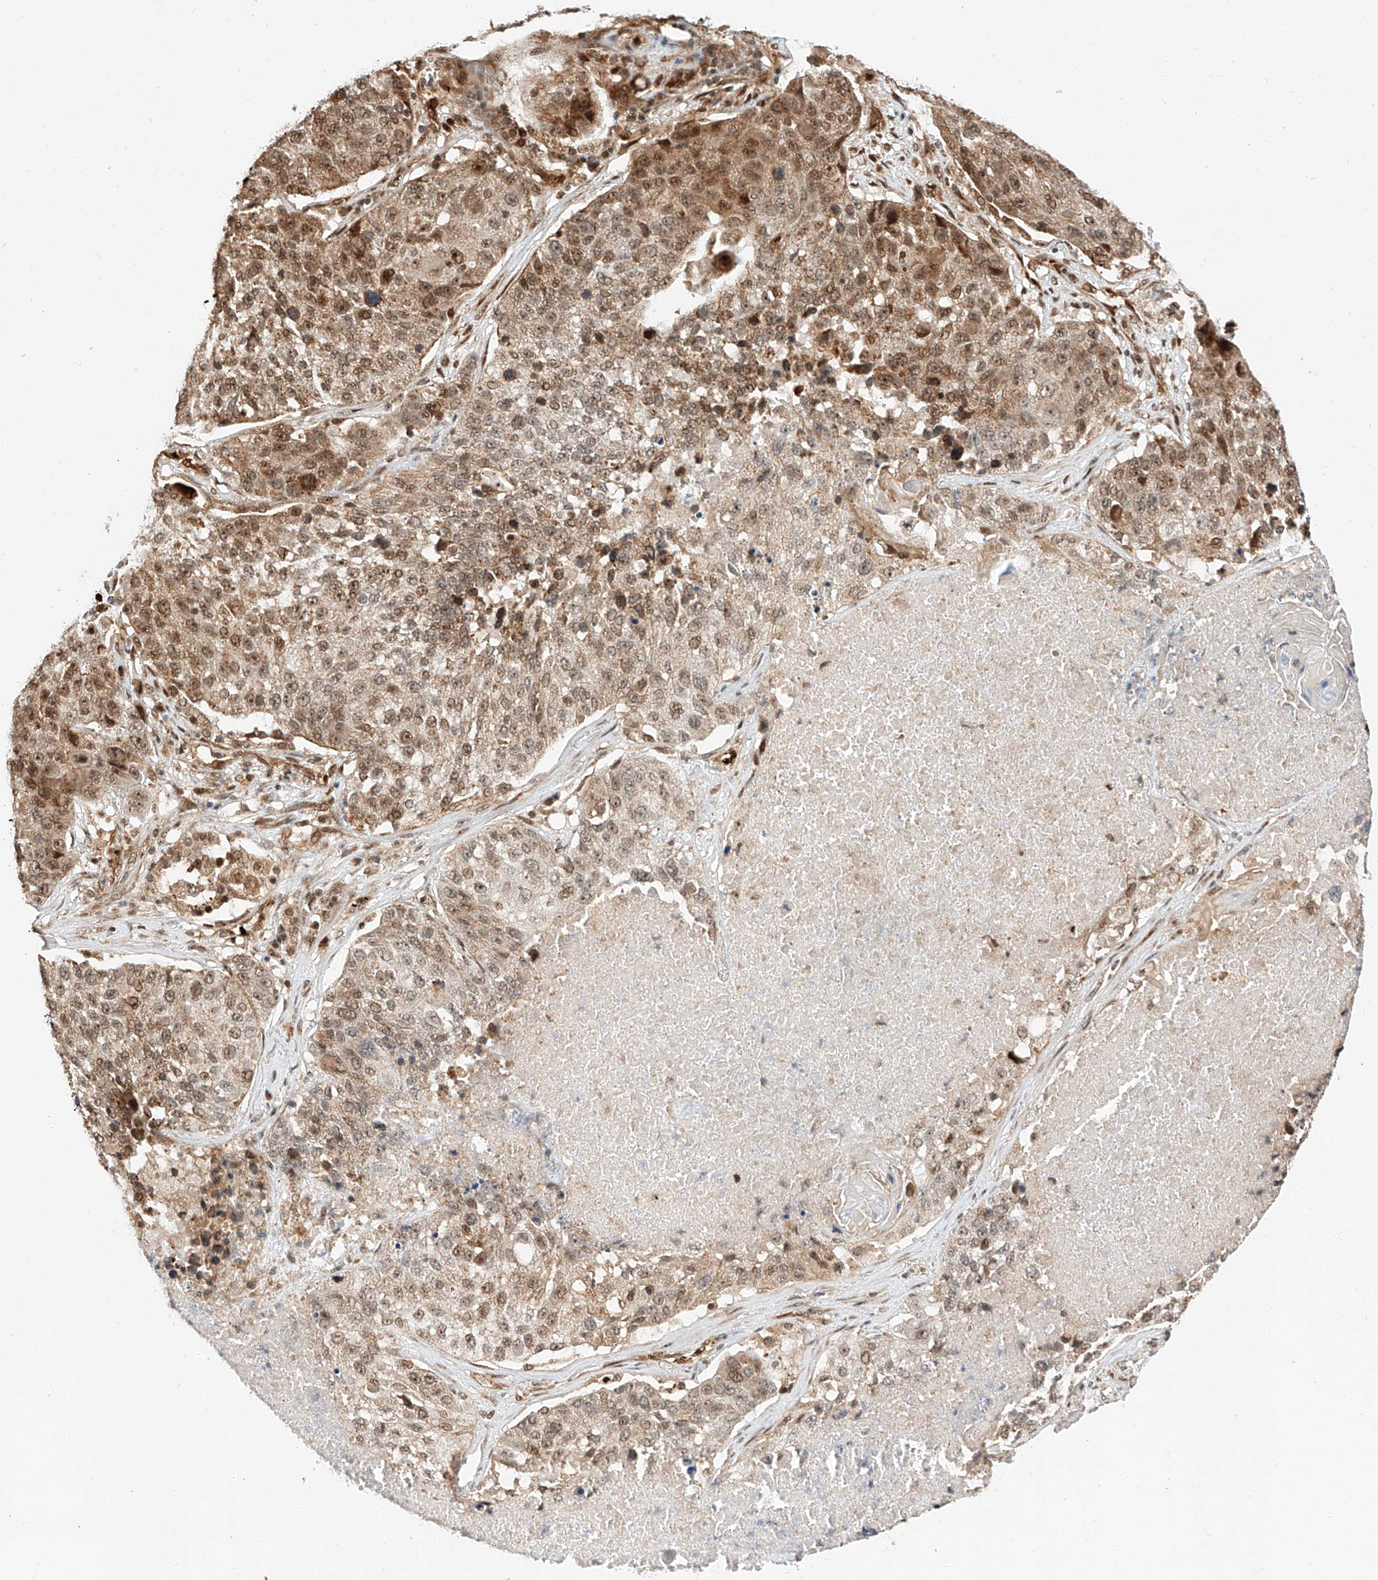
{"staining": {"intensity": "moderate", "quantity": ">75%", "location": "cytoplasmic/membranous,nuclear"}, "tissue": "lung cancer", "cell_type": "Tumor cells", "image_type": "cancer", "snomed": [{"axis": "morphology", "description": "Squamous cell carcinoma, NOS"}, {"axis": "topography", "description": "Lung"}], "caption": "A brown stain highlights moderate cytoplasmic/membranous and nuclear positivity of a protein in human lung cancer tumor cells. (Brightfield microscopy of DAB IHC at high magnification).", "gene": "THTPA", "patient": {"sex": "male", "age": 61}}